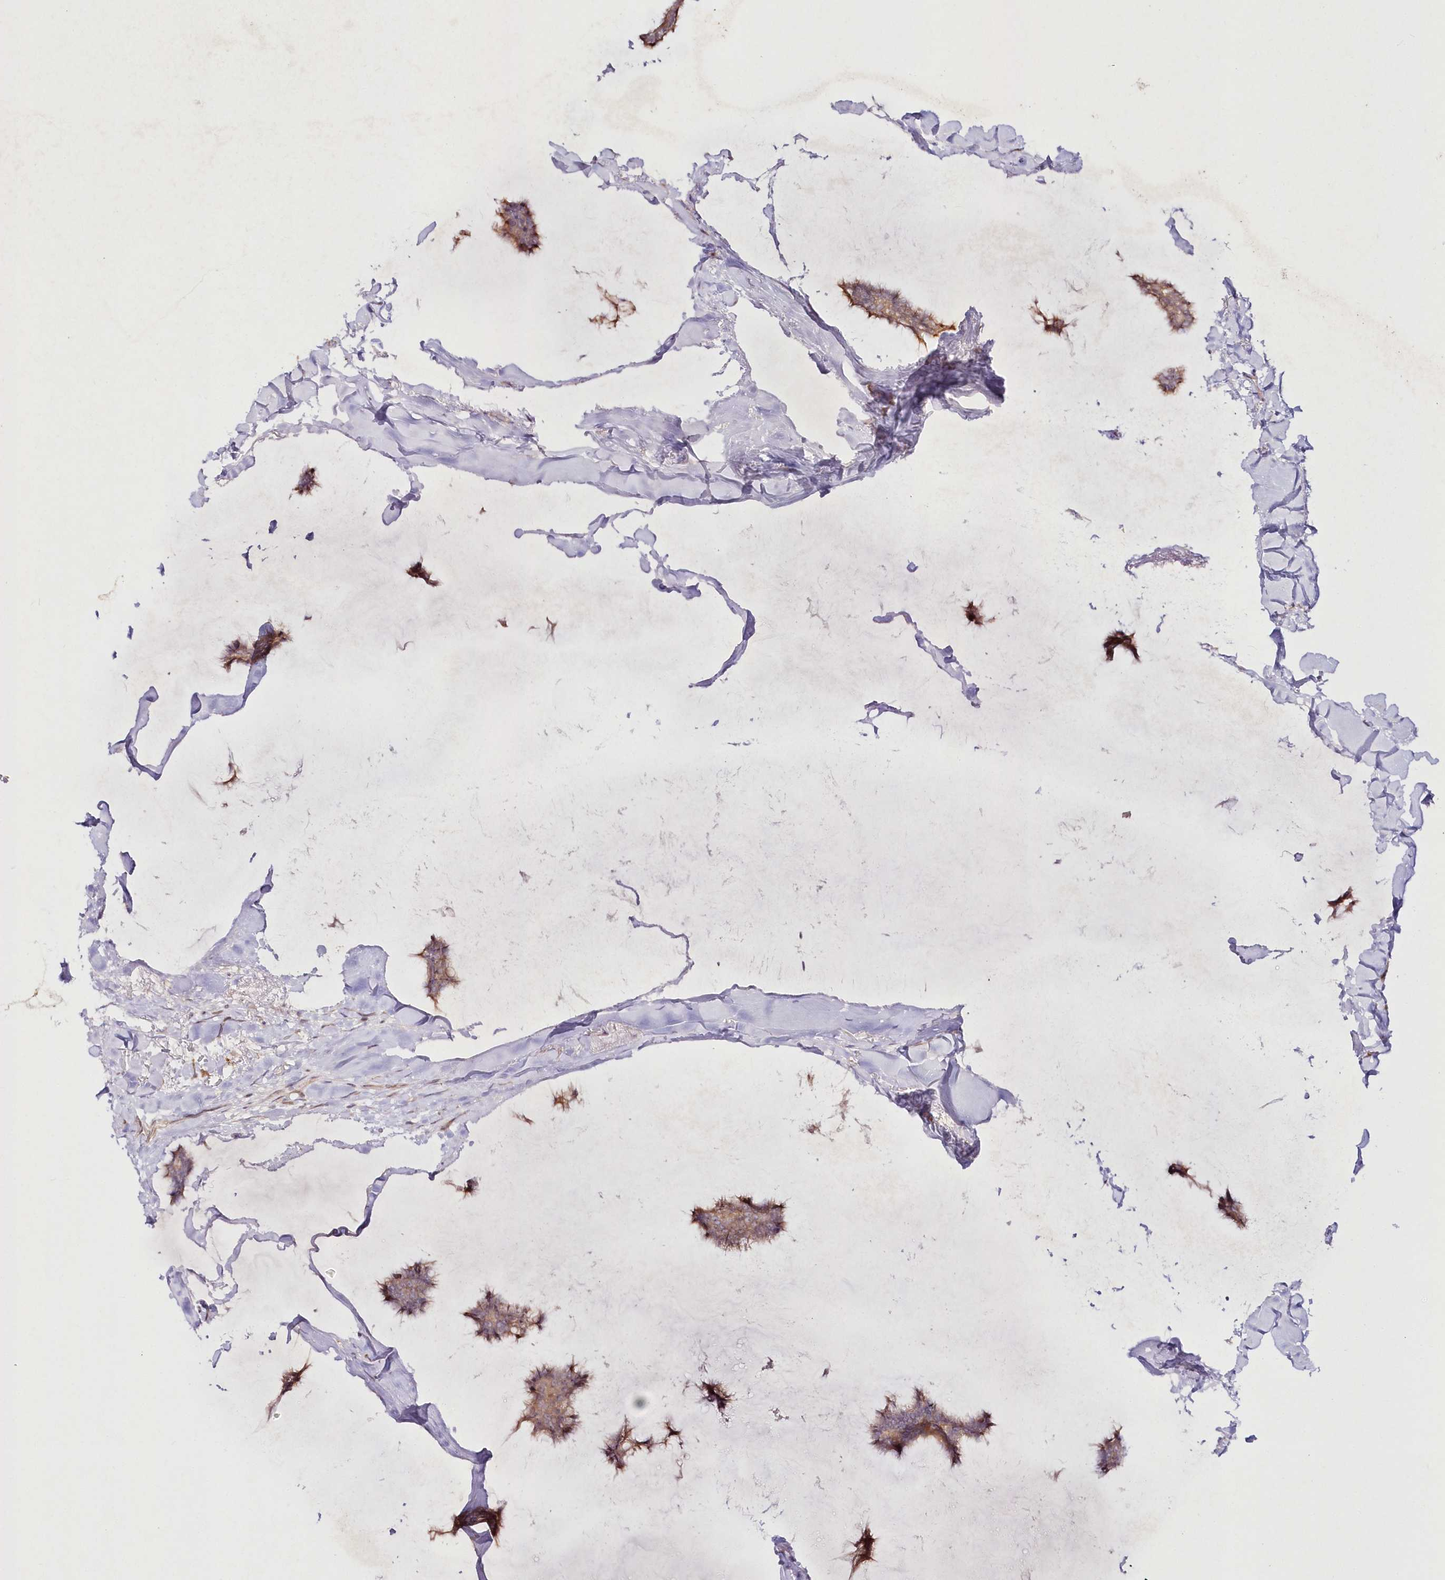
{"staining": {"intensity": "moderate", "quantity": ">75%", "location": "cytoplasmic/membranous"}, "tissue": "breast cancer", "cell_type": "Tumor cells", "image_type": "cancer", "snomed": [{"axis": "morphology", "description": "Duct carcinoma"}, {"axis": "topography", "description": "Breast"}], "caption": "This is an image of immunohistochemistry staining of infiltrating ductal carcinoma (breast), which shows moderate staining in the cytoplasmic/membranous of tumor cells.", "gene": "IPMK", "patient": {"sex": "female", "age": 93}}